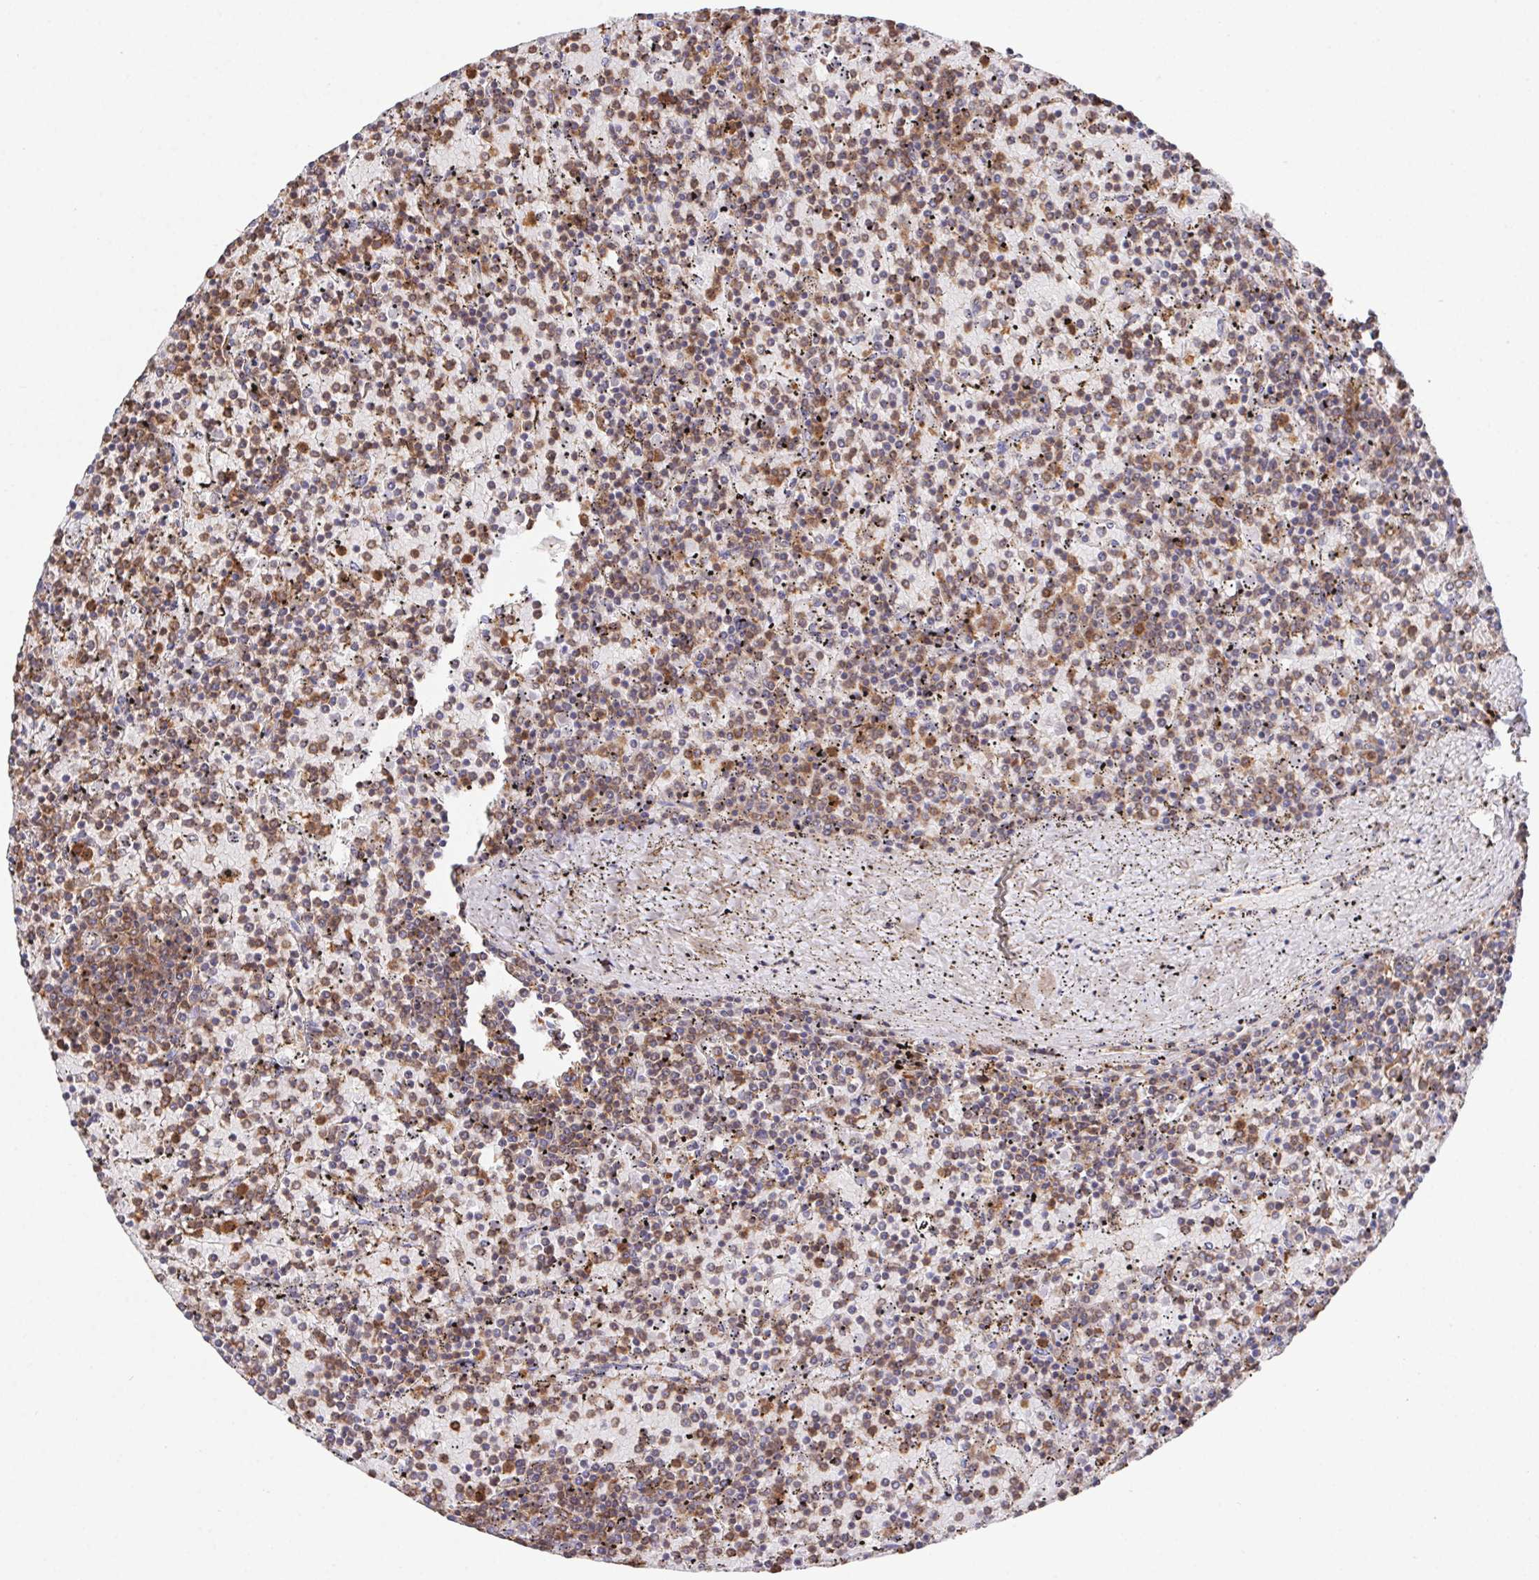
{"staining": {"intensity": "moderate", "quantity": ">75%", "location": "cytoplasmic/membranous"}, "tissue": "lymphoma", "cell_type": "Tumor cells", "image_type": "cancer", "snomed": [{"axis": "morphology", "description": "Malignant lymphoma, non-Hodgkin's type, Low grade"}, {"axis": "topography", "description": "Spleen"}], "caption": "A high-resolution photomicrograph shows immunohistochemistry staining of lymphoma, which shows moderate cytoplasmic/membranous positivity in approximately >75% of tumor cells. (DAB IHC with brightfield microscopy, high magnification).", "gene": "FAM241A", "patient": {"sex": "female", "age": 77}}